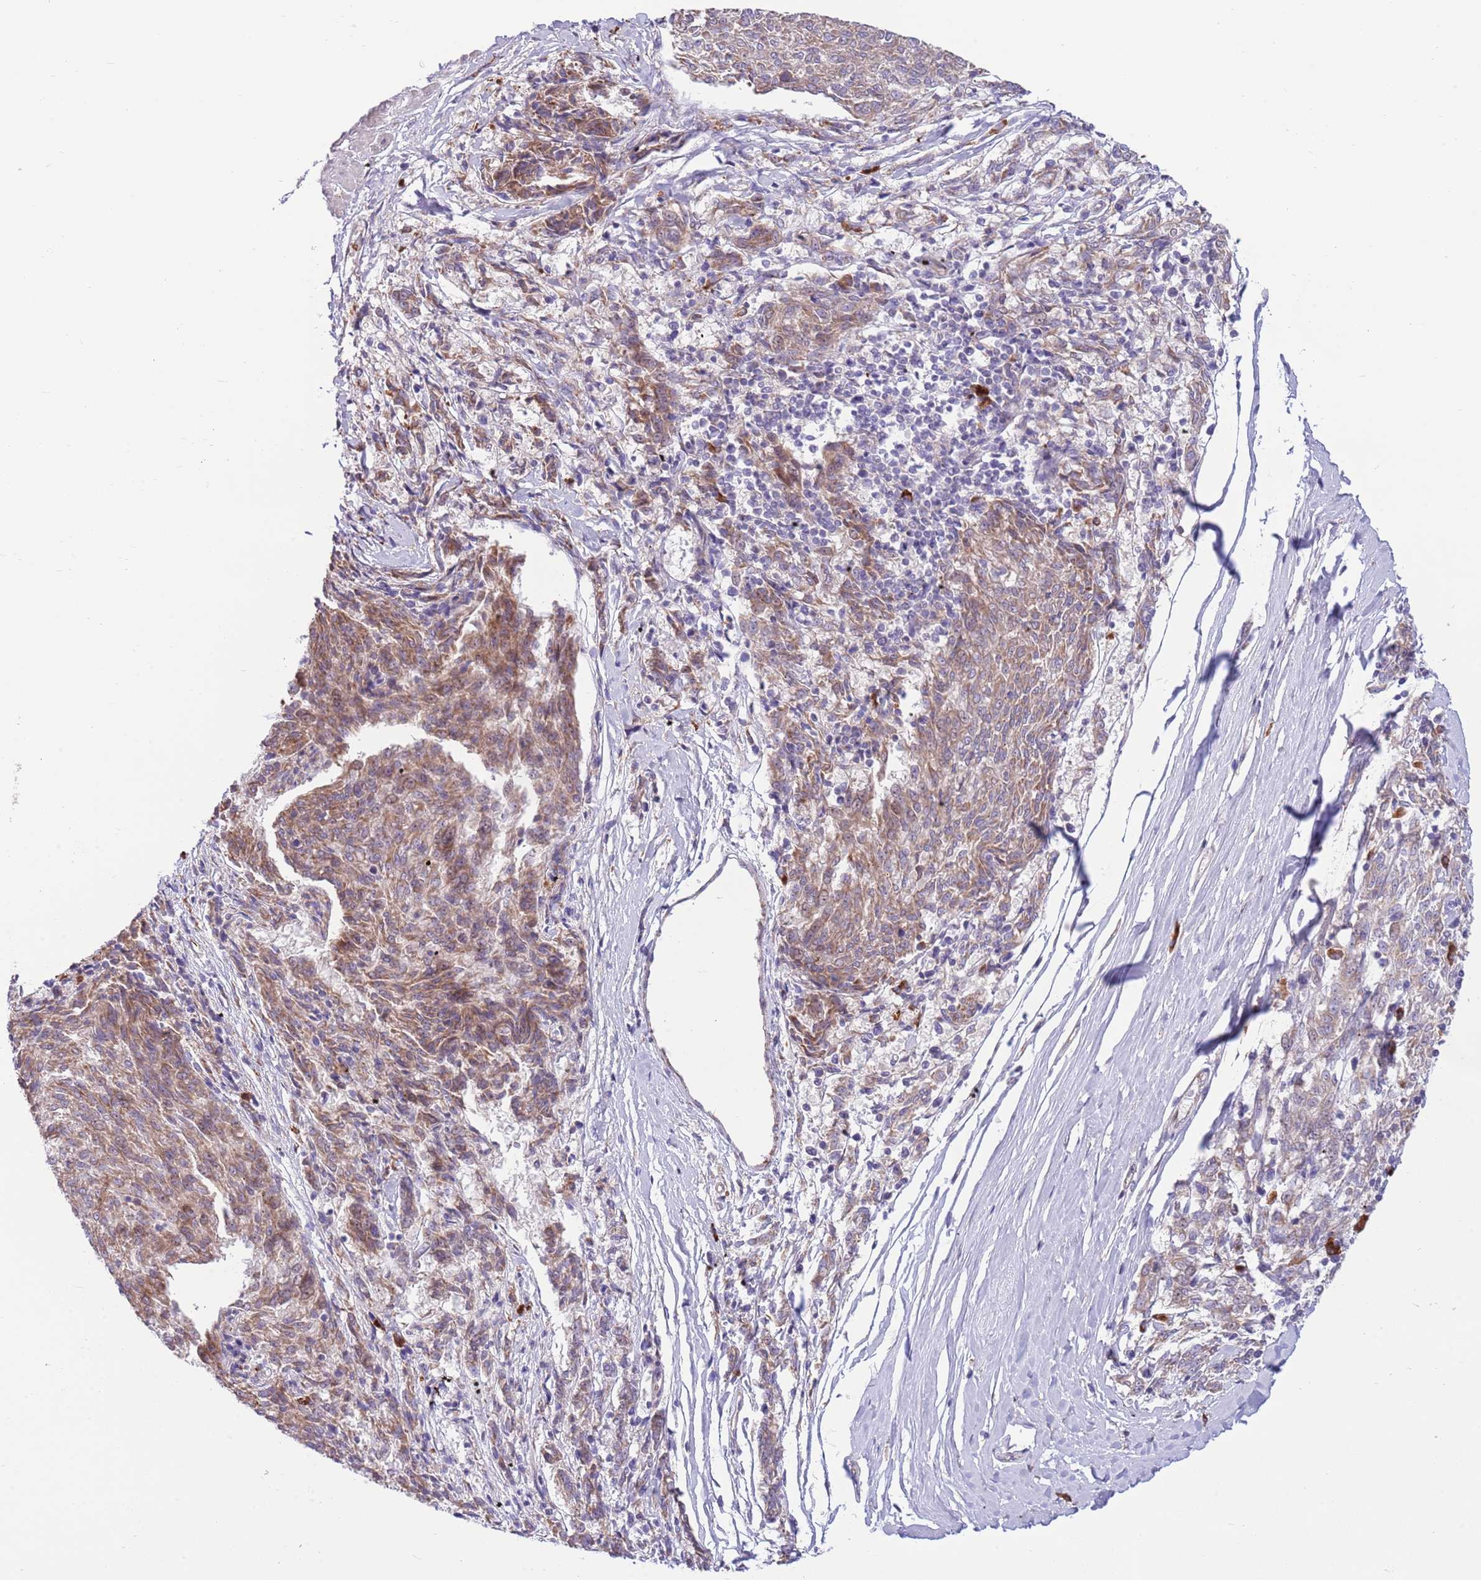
{"staining": {"intensity": "moderate", "quantity": "25%-75%", "location": "cytoplasmic/membranous"}, "tissue": "melanoma", "cell_type": "Tumor cells", "image_type": "cancer", "snomed": [{"axis": "morphology", "description": "Malignant melanoma, NOS"}, {"axis": "topography", "description": "Skin"}], "caption": "Immunohistochemistry histopathology image of human melanoma stained for a protein (brown), which exhibits medium levels of moderate cytoplasmic/membranous staining in about 25%-75% of tumor cells.", "gene": "DAND5", "patient": {"sex": "female", "age": 72}}